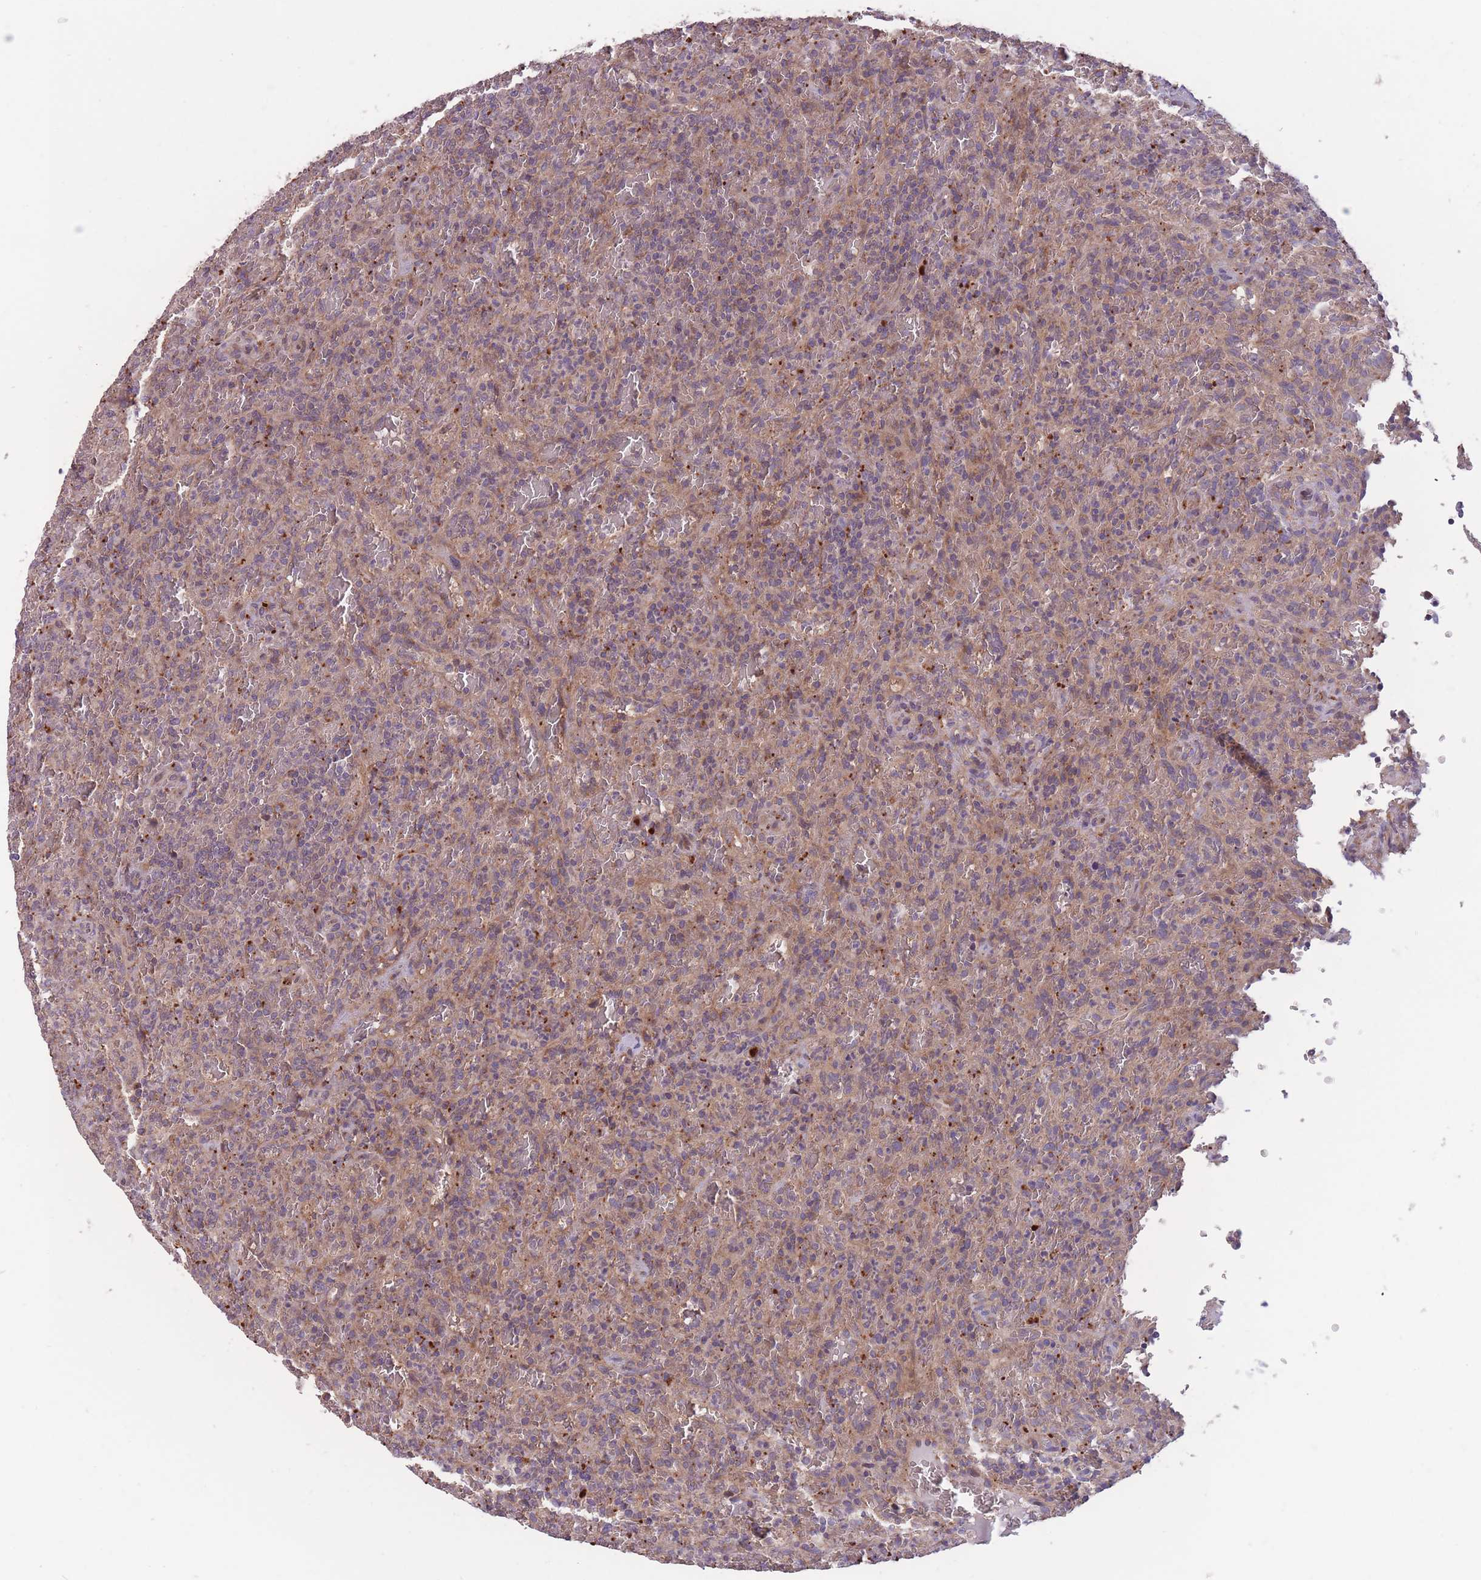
{"staining": {"intensity": "moderate", "quantity": "<25%", "location": "cytoplasmic/membranous"}, "tissue": "lymphoma", "cell_type": "Tumor cells", "image_type": "cancer", "snomed": [{"axis": "morphology", "description": "Malignant lymphoma, non-Hodgkin's type, Low grade"}, {"axis": "topography", "description": "Spleen"}], "caption": "This histopathology image exhibits immunohistochemistry staining of malignant lymphoma, non-Hodgkin's type (low-grade), with low moderate cytoplasmic/membranous staining in approximately <25% of tumor cells.", "gene": "ITPKC", "patient": {"sex": "female", "age": 64}}